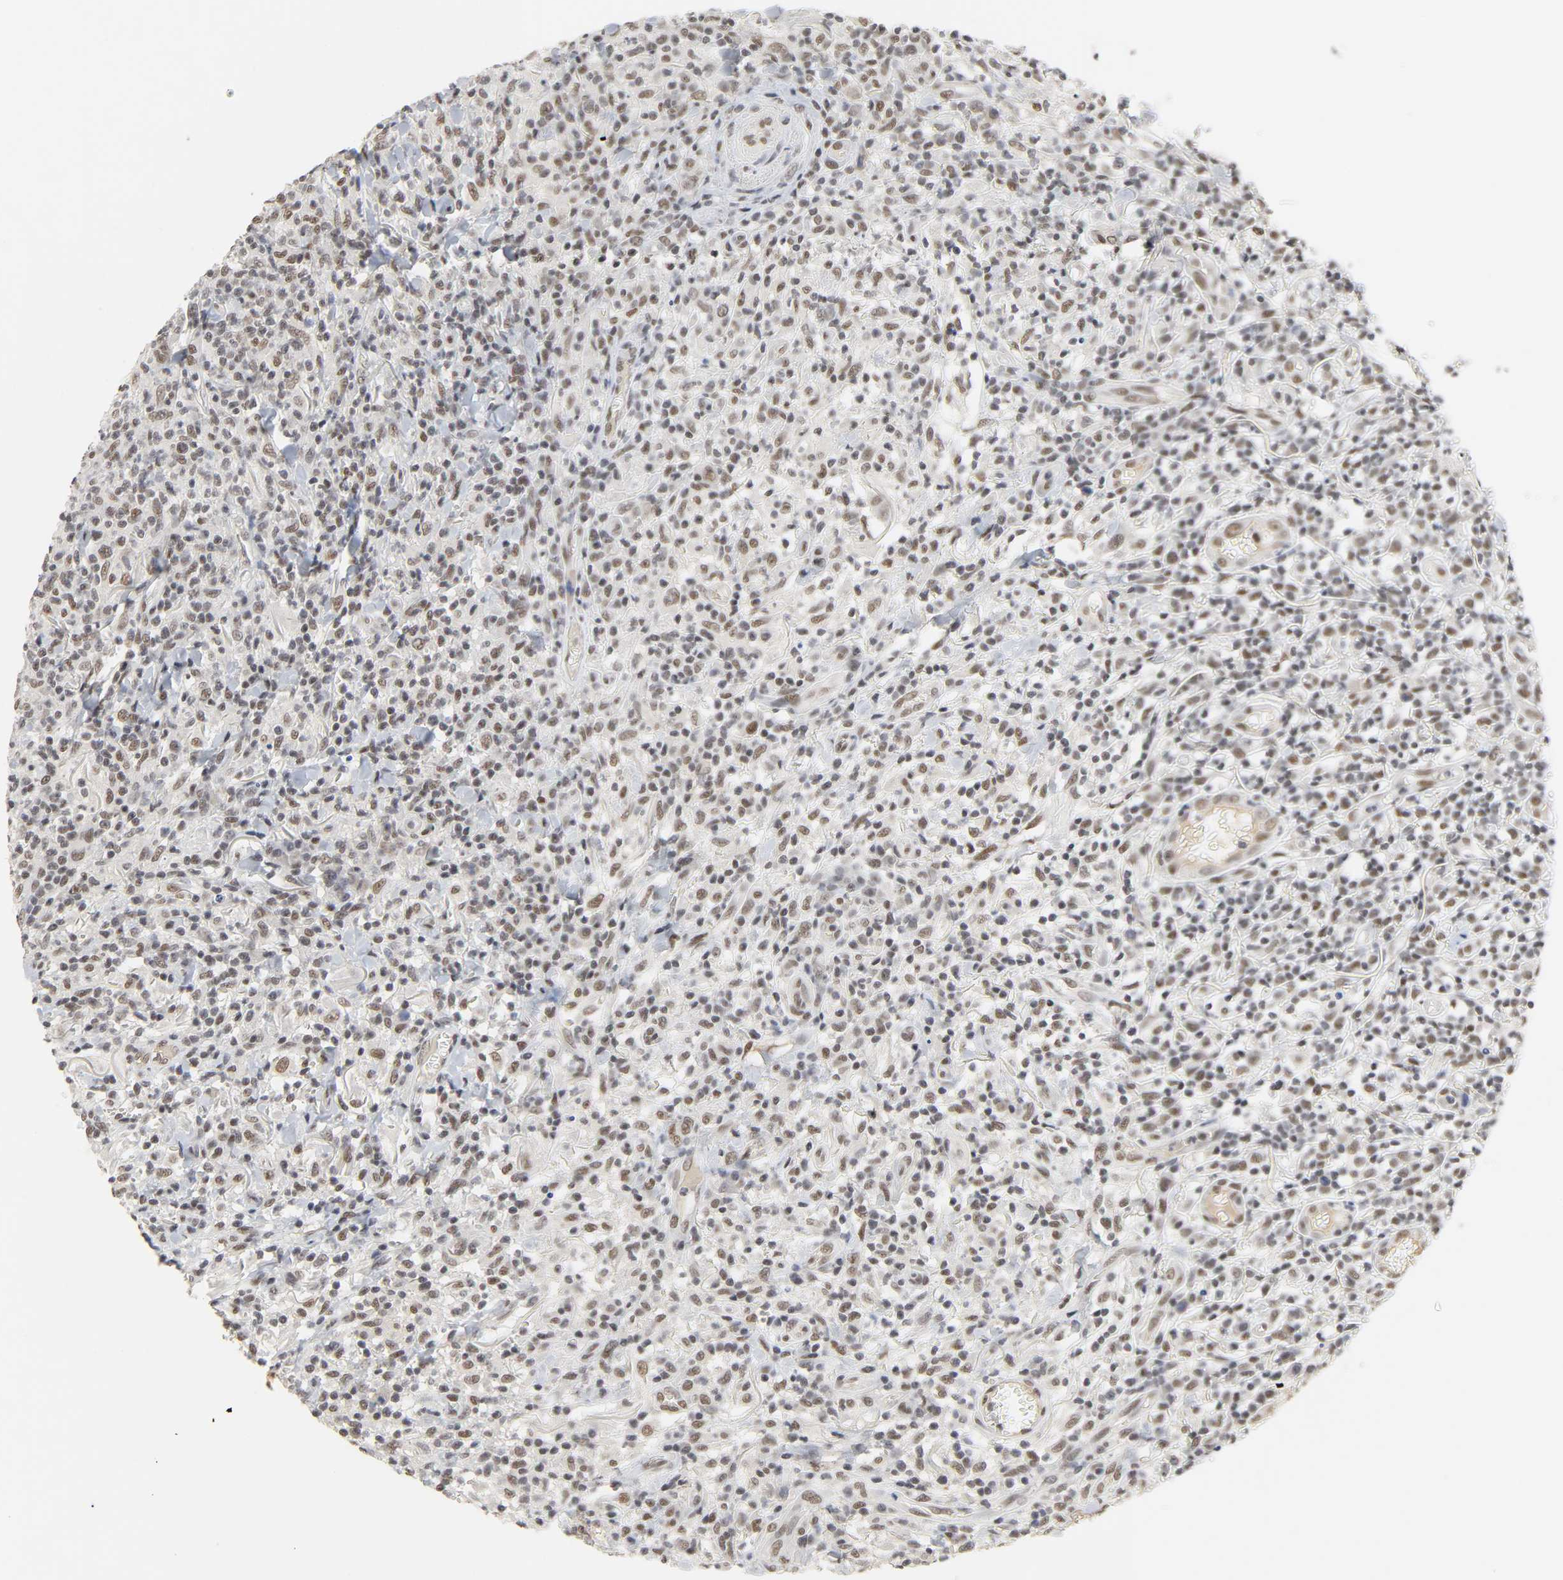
{"staining": {"intensity": "moderate", "quantity": ">75%", "location": "nuclear"}, "tissue": "thyroid cancer", "cell_type": "Tumor cells", "image_type": "cancer", "snomed": [{"axis": "morphology", "description": "Carcinoma, NOS"}, {"axis": "topography", "description": "Thyroid gland"}], "caption": "Protein staining of thyroid carcinoma tissue exhibits moderate nuclear expression in approximately >75% of tumor cells.", "gene": "NCOA6", "patient": {"sex": "female", "age": 77}}